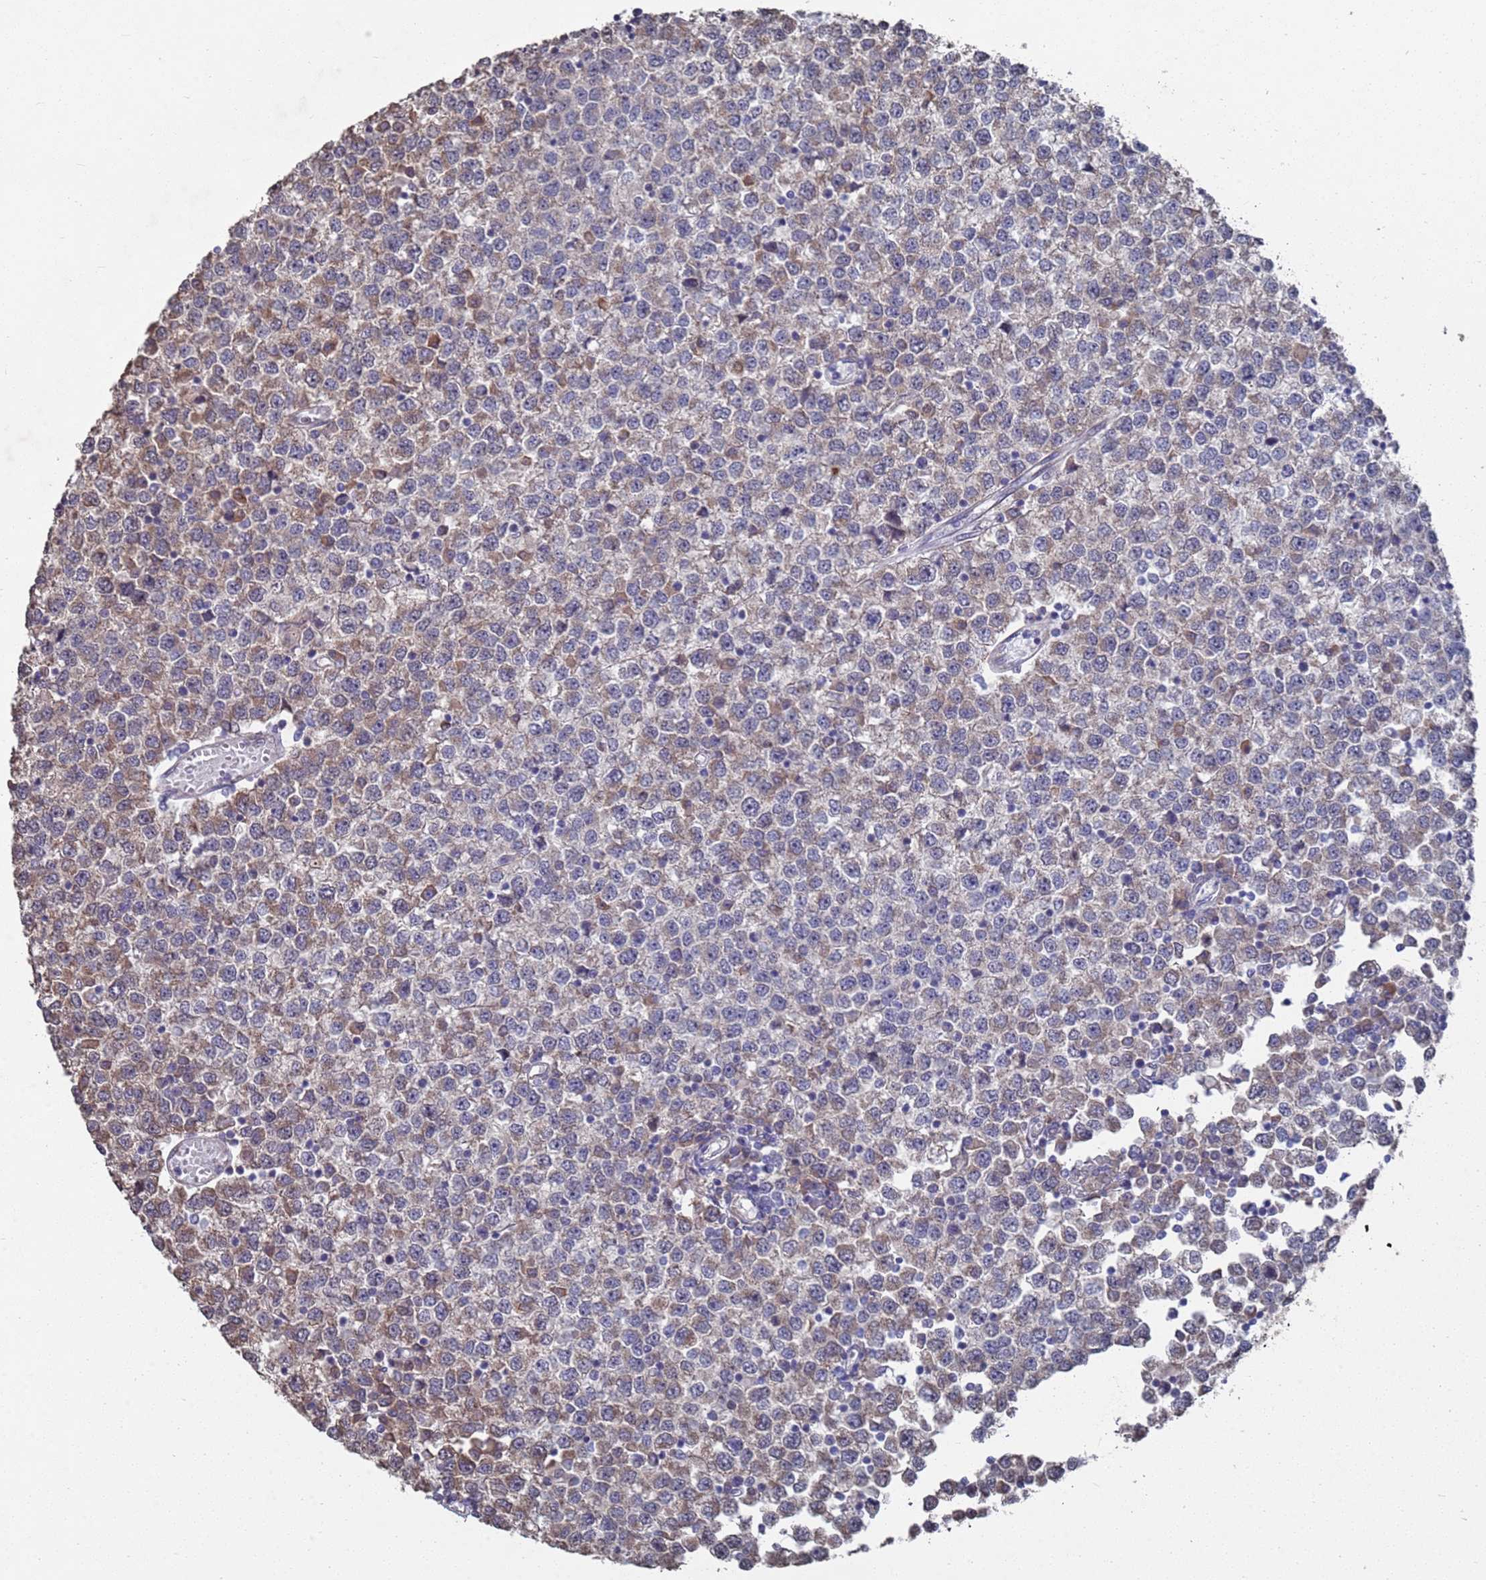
{"staining": {"intensity": "moderate", "quantity": "25%-75%", "location": "cytoplasmic/membranous"}, "tissue": "testis cancer", "cell_type": "Tumor cells", "image_type": "cancer", "snomed": [{"axis": "morphology", "description": "Seminoma, NOS"}, {"axis": "topography", "description": "Testis"}], "caption": "This histopathology image shows immunohistochemistry staining of human testis seminoma, with medium moderate cytoplasmic/membranous positivity in approximately 25%-75% of tumor cells.", "gene": "CFAP119", "patient": {"sex": "male", "age": 65}}